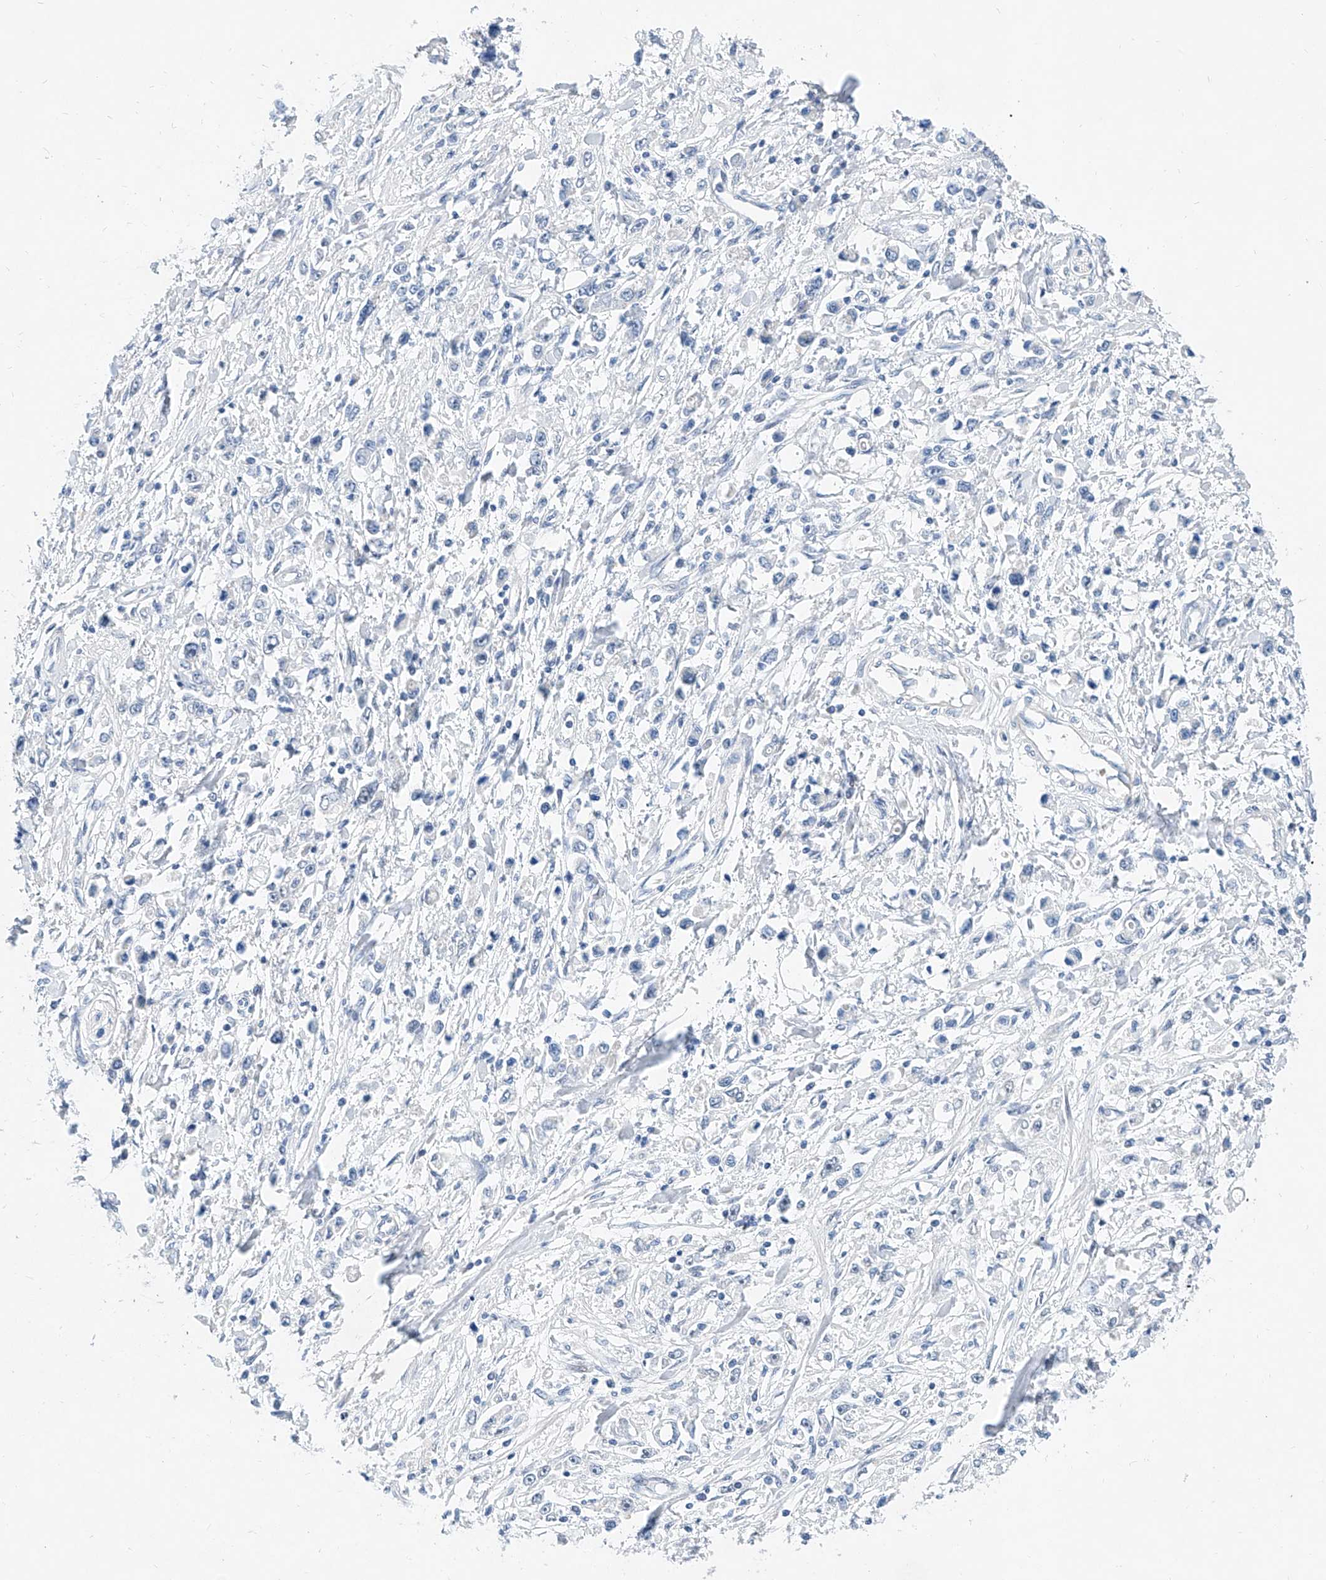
{"staining": {"intensity": "negative", "quantity": "none", "location": "none"}, "tissue": "stomach cancer", "cell_type": "Tumor cells", "image_type": "cancer", "snomed": [{"axis": "morphology", "description": "Adenocarcinoma, NOS"}, {"axis": "topography", "description": "Stomach"}], "caption": "This is a image of immunohistochemistry (IHC) staining of stomach cancer (adenocarcinoma), which shows no staining in tumor cells.", "gene": "BPTF", "patient": {"sex": "female", "age": 59}}